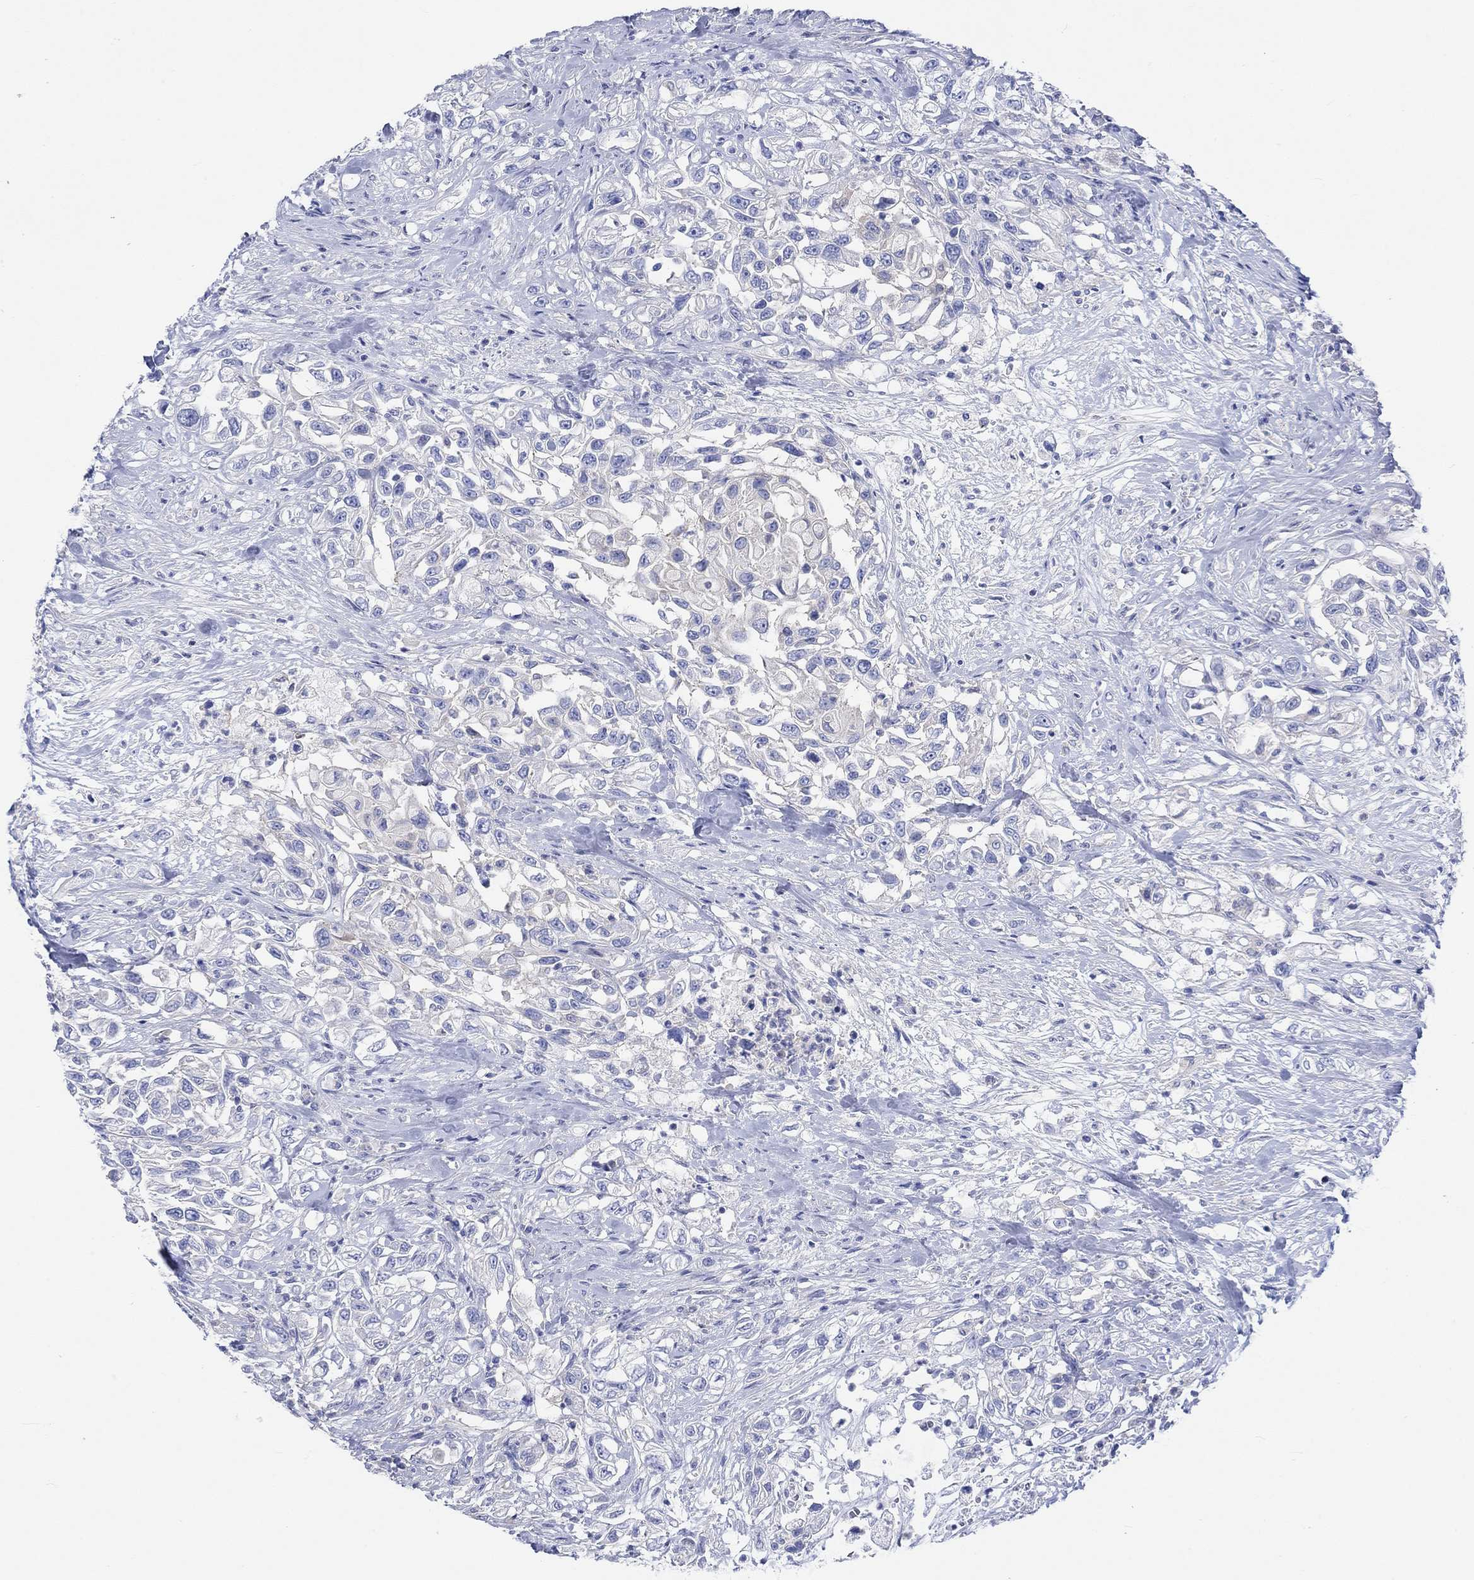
{"staining": {"intensity": "negative", "quantity": "none", "location": "none"}, "tissue": "urothelial cancer", "cell_type": "Tumor cells", "image_type": "cancer", "snomed": [{"axis": "morphology", "description": "Urothelial carcinoma, High grade"}, {"axis": "topography", "description": "Urinary bladder"}], "caption": "There is no significant positivity in tumor cells of high-grade urothelial carcinoma.", "gene": "REEP6", "patient": {"sex": "female", "age": 56}}